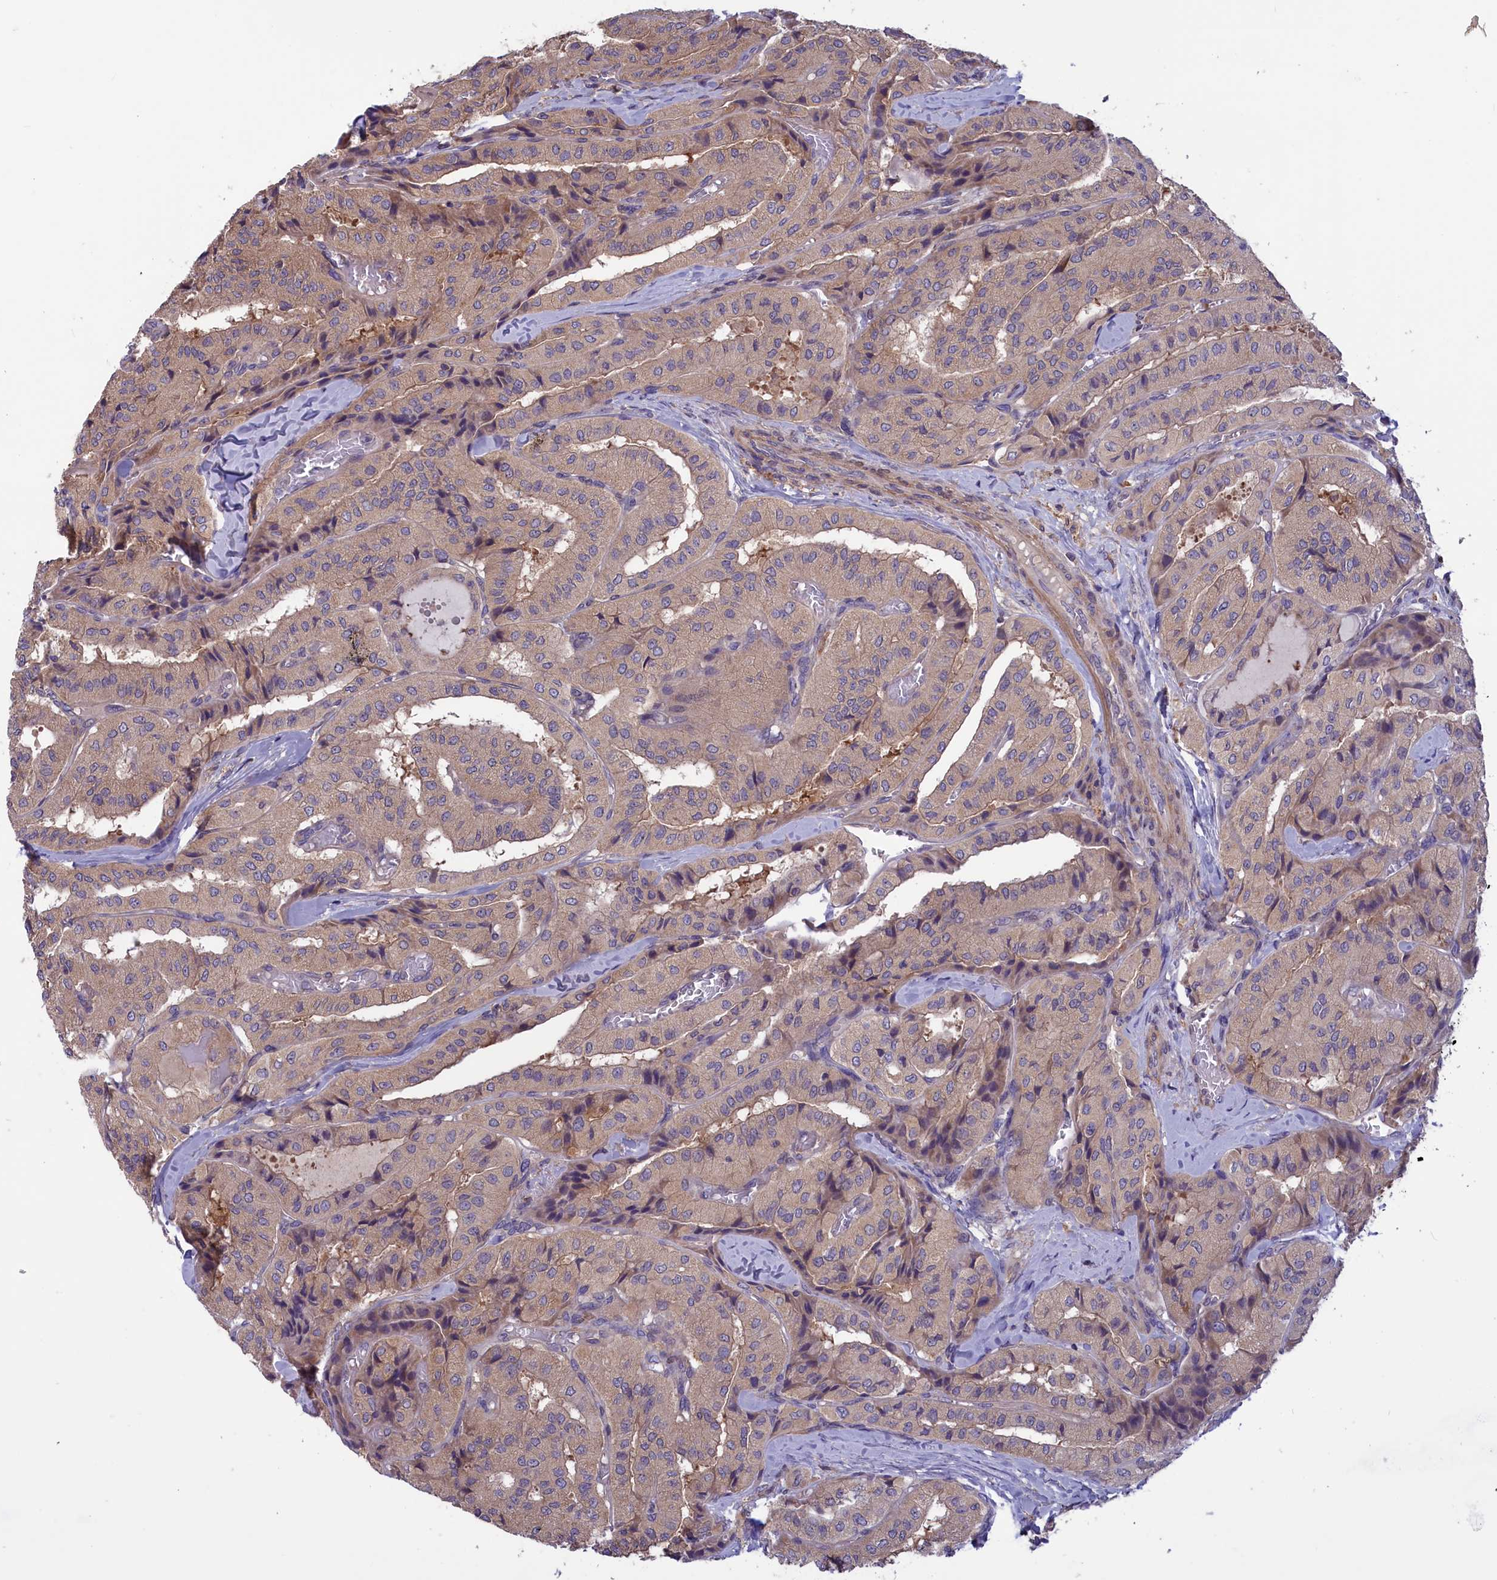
{"staining": {"intensity": "weak", "quantity": "25%-75%", "location": "cytoplasmic/membranous"}, "tissue": "thyroid cancer", "cell_type": "Tumor cells", "image_type": "cancer", "snomed": [{"axis": "morphology", "description": "Normal tissue, NOS"}, {"axis": "morphology", "description": "Papillary adenocarcinoma, NOS"}, {"axis": "topography", "description": "Thyroid gland"}], "caption": "An immunohistochemistry (IHC) histopathology image of neoplastic tissue is shown. Protein staining in brown labels weak cytoplasmic/membranous positivity in thyroid papillary adenocarcinoma within tumor cells. The staining is performed using DAB (3,3'-diaminobenzidine) brown chromogen to label protein expression. The nuclei are counter-stained blue using hematoxylin.", "gene": "AMDHD2", "patient": {"sex": "female", "age": 59}}